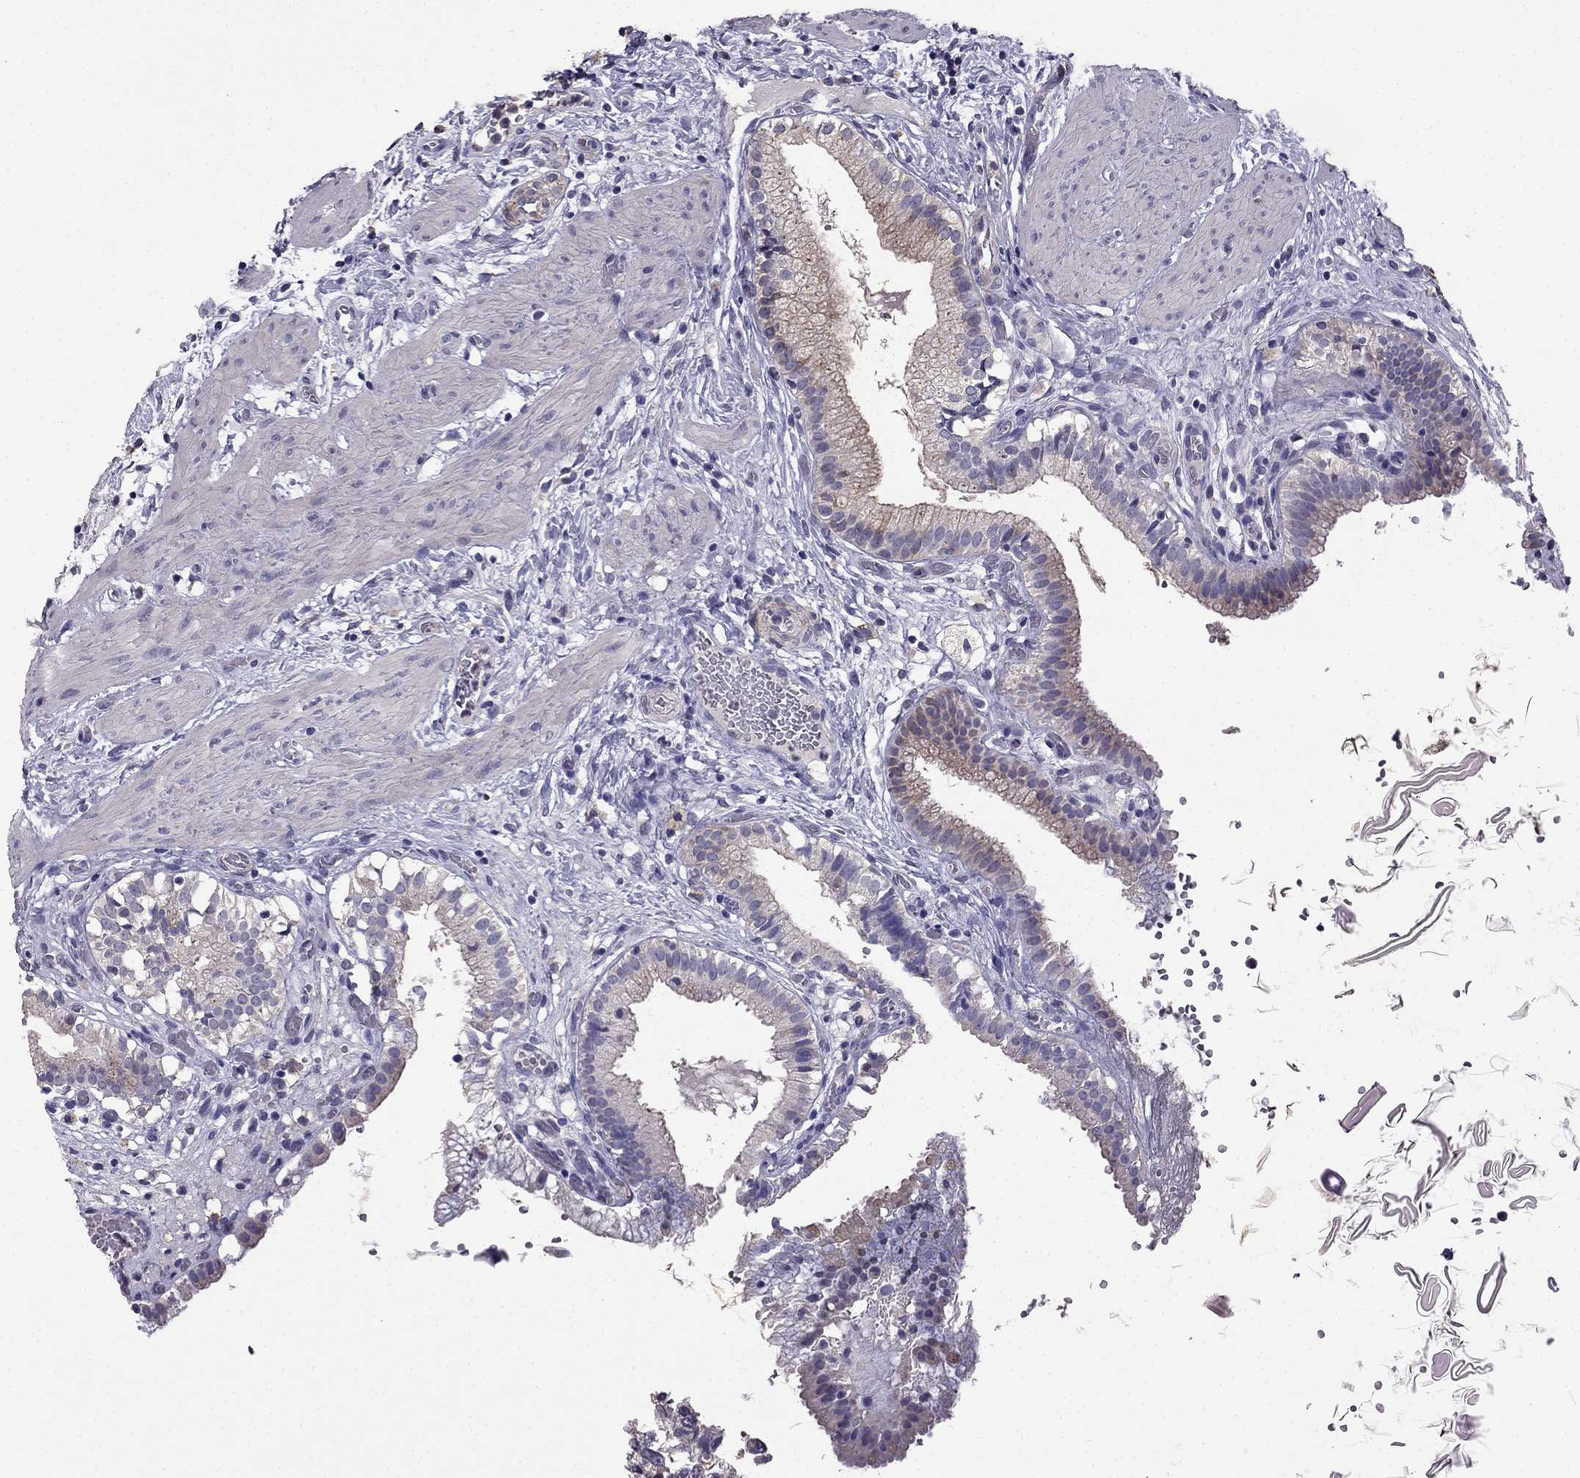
{"staining": {"intensity": "weak", "quantity": "<25%", "location": "cytoplasmic/membranous"}, "tissue": "gallbladder", "cell_type": "Glandular cells", "image_type": "normal", "snomed": [{"axis": "morphology", "description": "Normal tissue, NOS"}, {"axis": "topography", "description": "Gallbladder"}], "caption": "Immunohistochemistry (IHC) micrograph of normal gallbladder: human gallbladder stained with DAB (3,3'-diaminobenzidine) exhibits no significant protein staining in glandular cells.", "gene": "CDH9", "patient": {"sex": "female", "age": 24}}